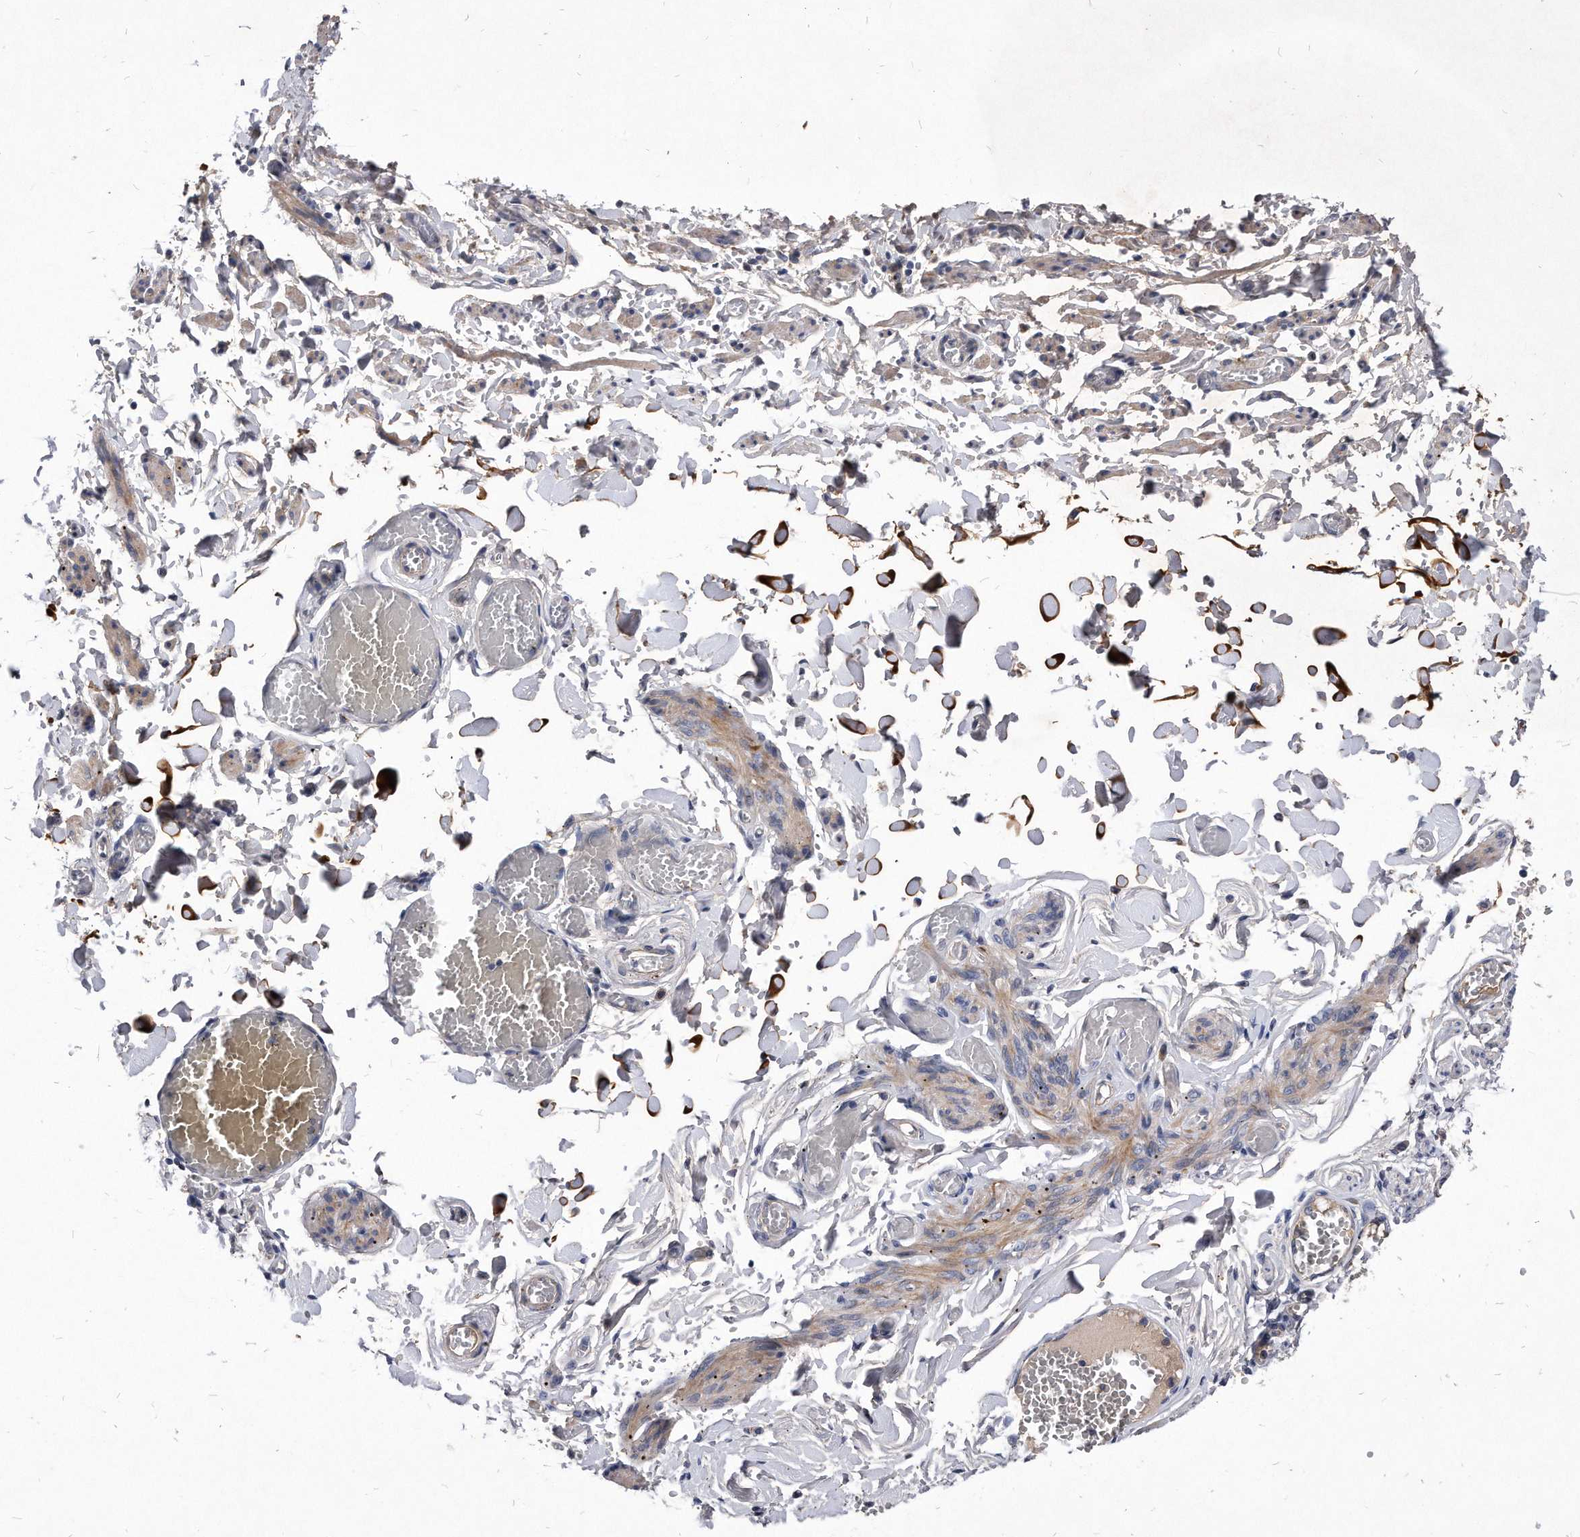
{"staining": {"intensity": "moderate", "quantity": ">75%", "location": "cytoplasmic/membranous"}, "tissue": "adipose tissue", "cell_type": "Adipocytes", "image_type": "normal", "snomed": [{"axis": "morphology", "description": "Normal tissue, NOS"}, {"axis": "topography", "description": "Vascular tissue"}, {"axis": "topography", "description": "Fallopian tube"}, {"axis": "topography", "description": "Ovary"}], "caption": "Normal adipose tissue reveals moderate cytoplasmic/membranous positivity in about >75% of adipocytes, visualized by immunohistochemistry. The protein of interest is stained brown, and the nuclei are stained in blue (DAB IHC with brightfield microscopy, high magnification).", "gene": "MGAT4A", "patient": {"sex": "female", "age": 67}}